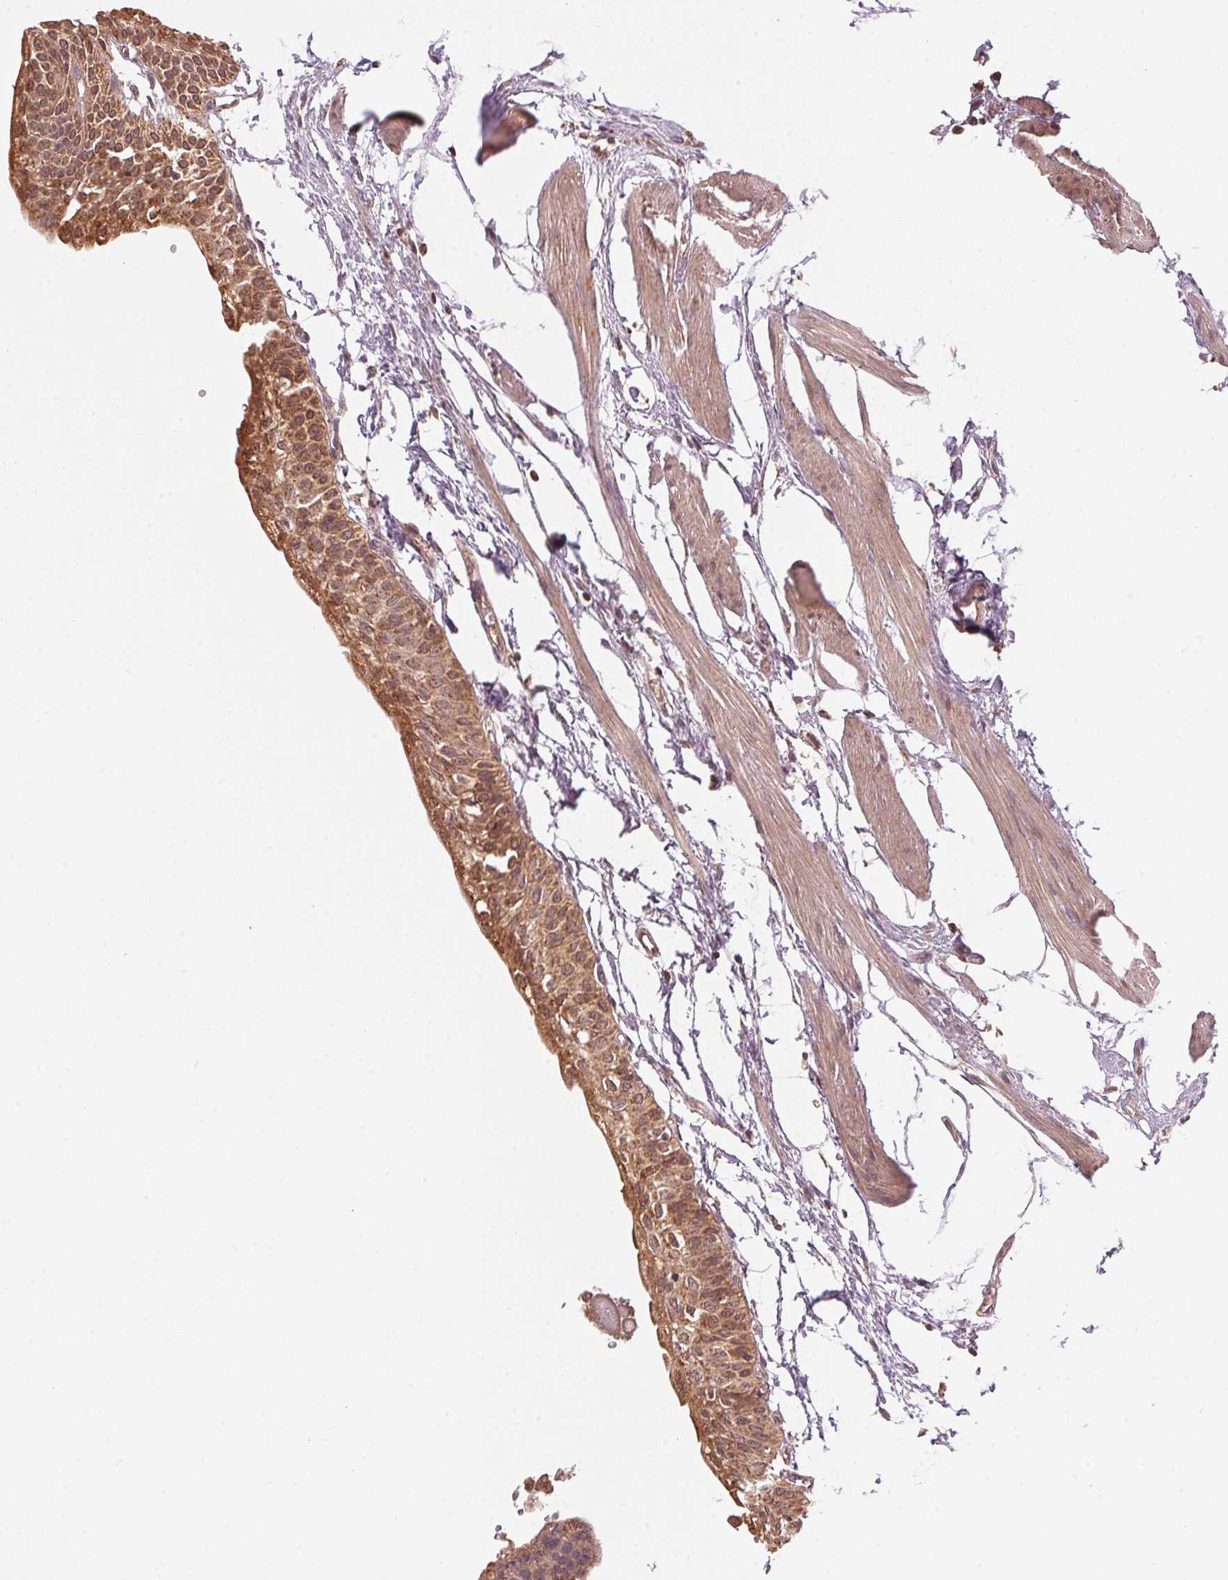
{"staining": {"intensity": "strong", "quantity": ">75%", "location": "cytoplasmic/membranous"}, "tissue": "urinary bladder", "cell_type": "Urothelial cells", "image_type": "normal", "snomed": [{"axis": "morphology", "description": "Normal tissue, NOS"}, {"axis": "topography", "description": "Urinary bladder"}, {"axis": "topography", "description": "Peripheral nerve tissue"}], "caption": "Protein expression analysis of benign urinary bladder reveals strong cytoplasmic/membranous staining in about >75% of urothelial cells.", "gene": "ARHGAP6", "patient": {"sex": "male", "age": 55}}